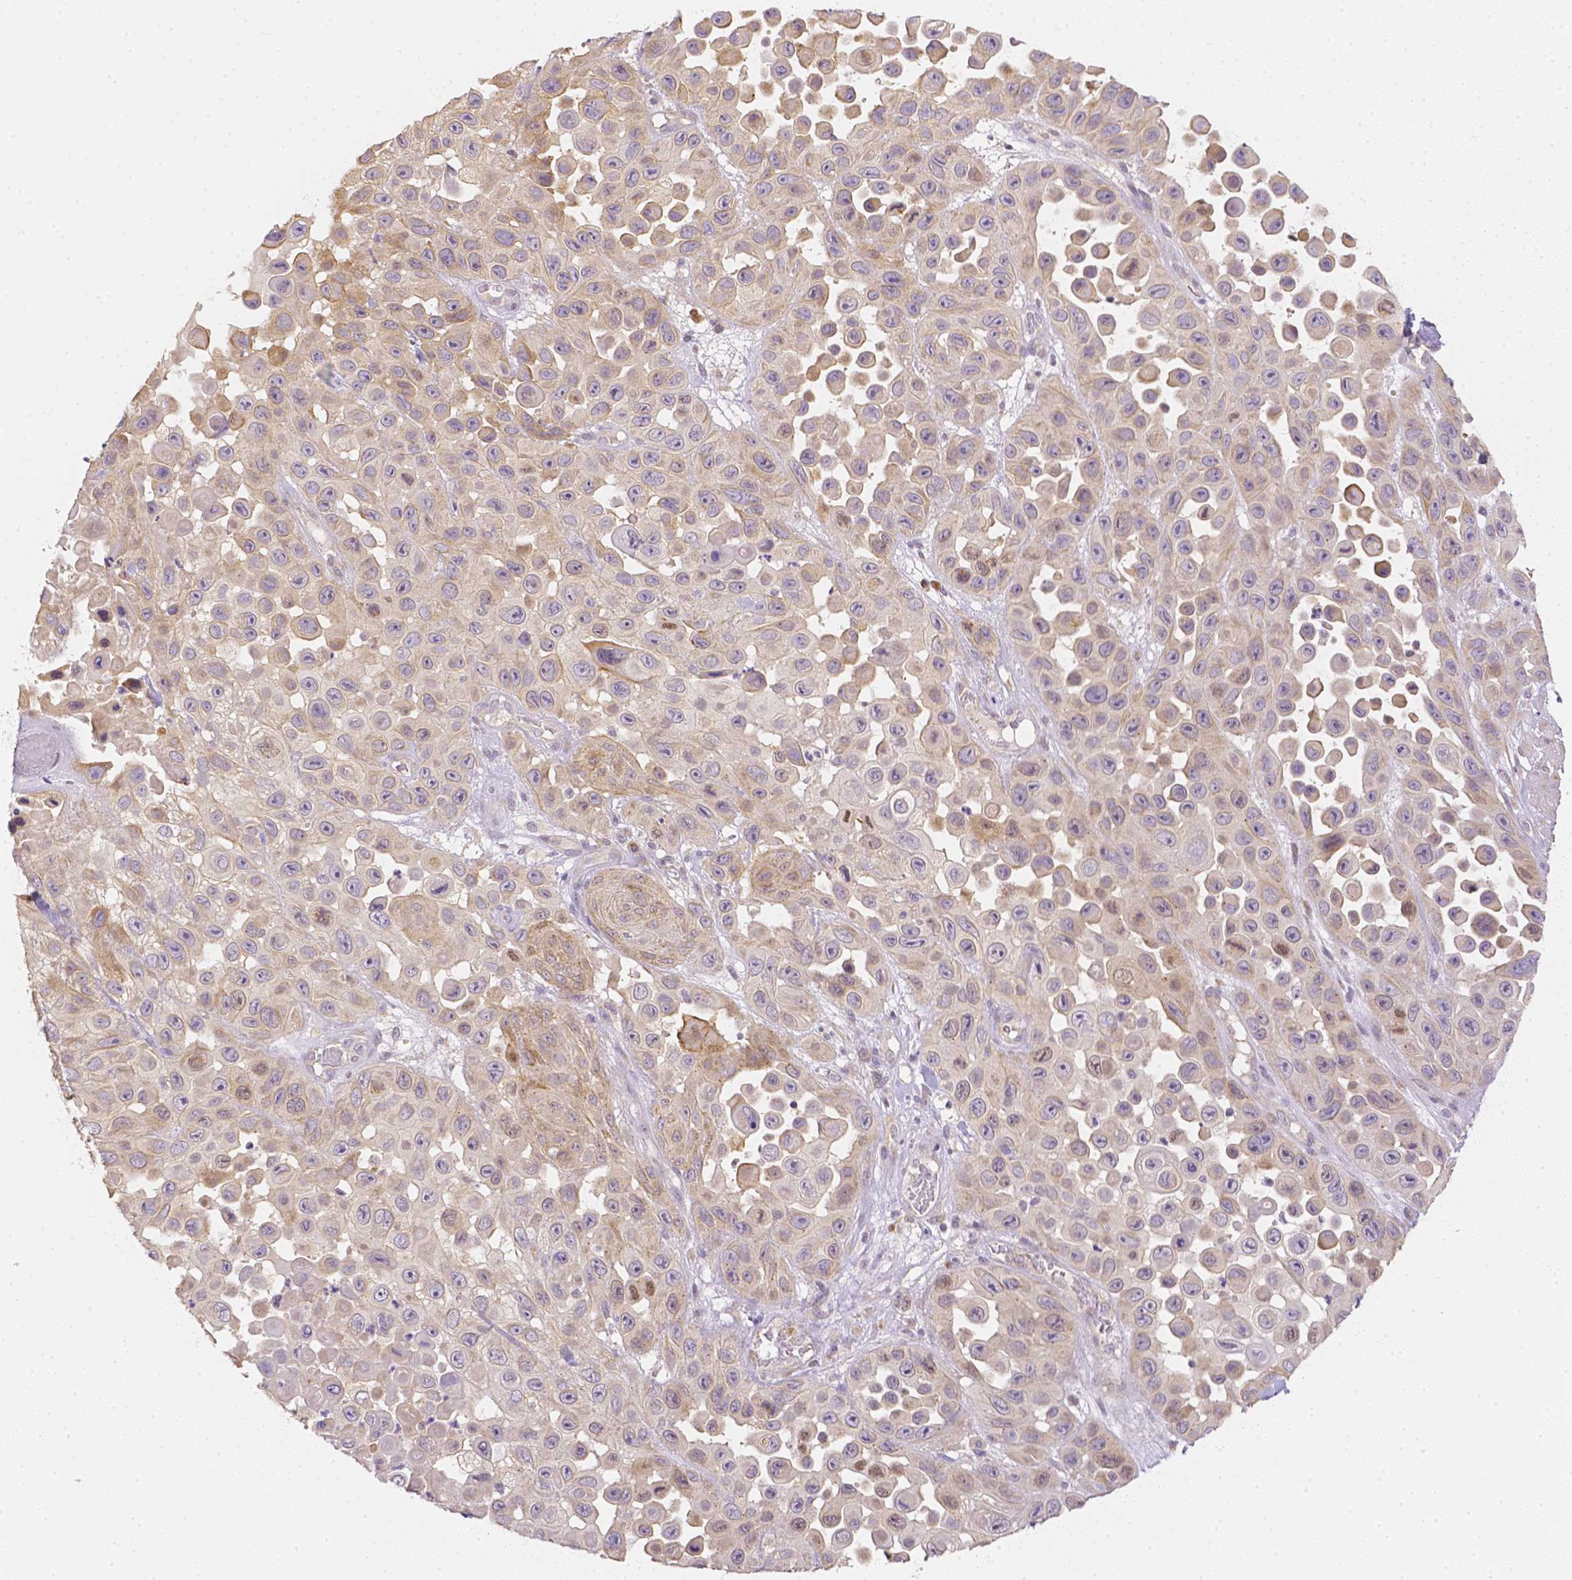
{"staining": {"intensity": "weak", "quantity": "25%-75%", "location": "cytoplasmic/membranous"}, "tissue": "skin cancer", "cell_type": "Tumor cells", "image_type": "cancer", "snomed": [{"axis": "morphology", "description": "Squamous cell carcinoma, NOS"}, {"axis": "topography", "description": "Skin"}], "caption": "The photomicrograph exhibits staining of skin cancer (squamous cell carcinoma), revealing weak cytoplasmic/membranous protein expression (brown color) within tumor cells. (Stains: DAB (3,3'-diaminobenzidine) in brown, nuclei in blue, Microscopy: brightfield microscopy at high magnification).", "gene": "C10orf67", "patient": {"sex": "male", "age": 81}}